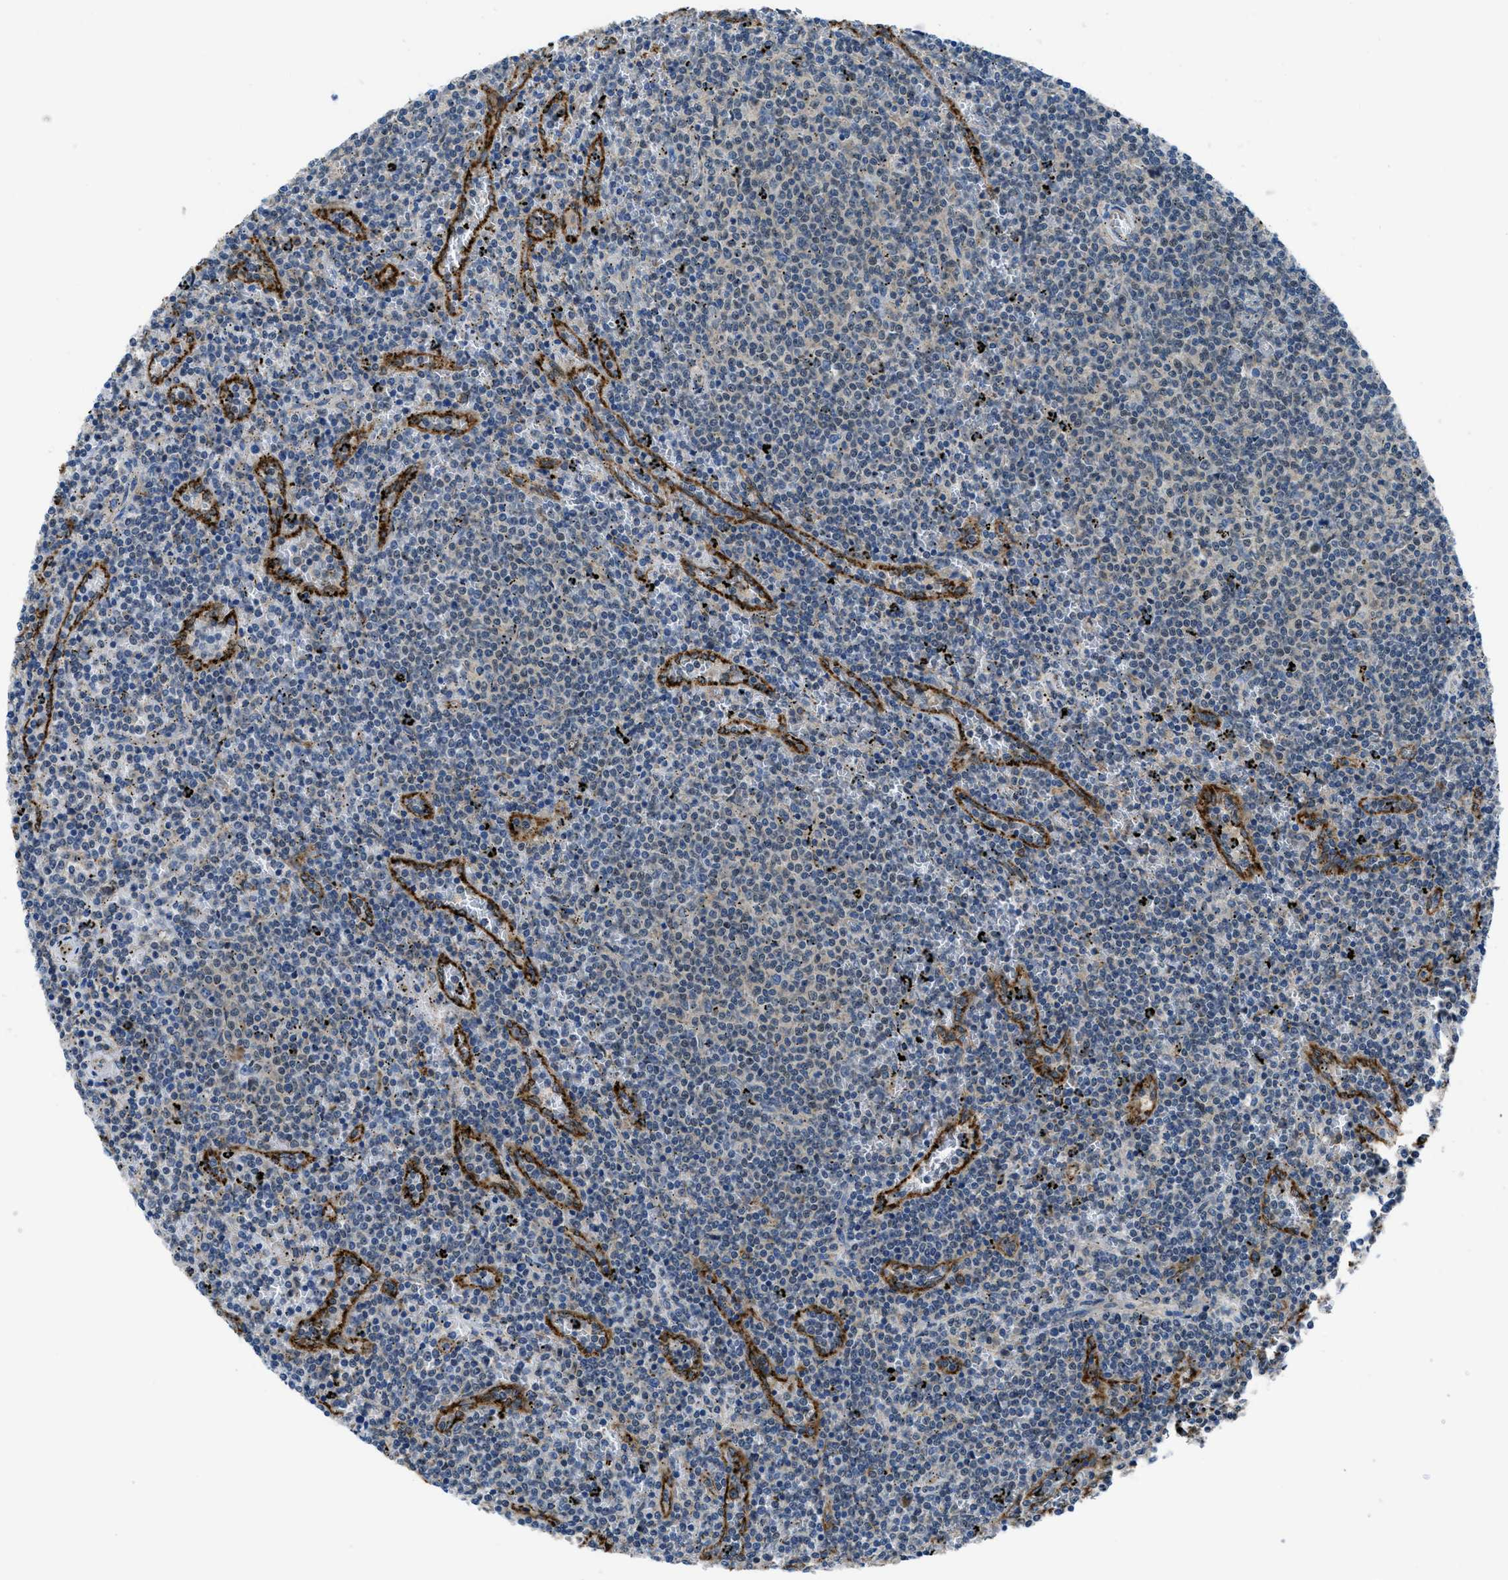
{"staining": {"intensity": "negative", "quantity": "none", "location": "none"}, "tissue": "lymphoma", "cell_type": "Tumor cells", "image_type": "cancer", "snomed": [{"axis": "morphology", "description": "Malignant lymphoma, non-Hodgkin's type, Low grade"}, {"axis": "topography", "description": "Spleen"}], "caption": "Human lymphoma stained for a protein using immunohistochemistry (IHC) shows no staining in tumor cells.", "gene": "MAP3K20", "patient": {"sex": "female", "age": 50}}